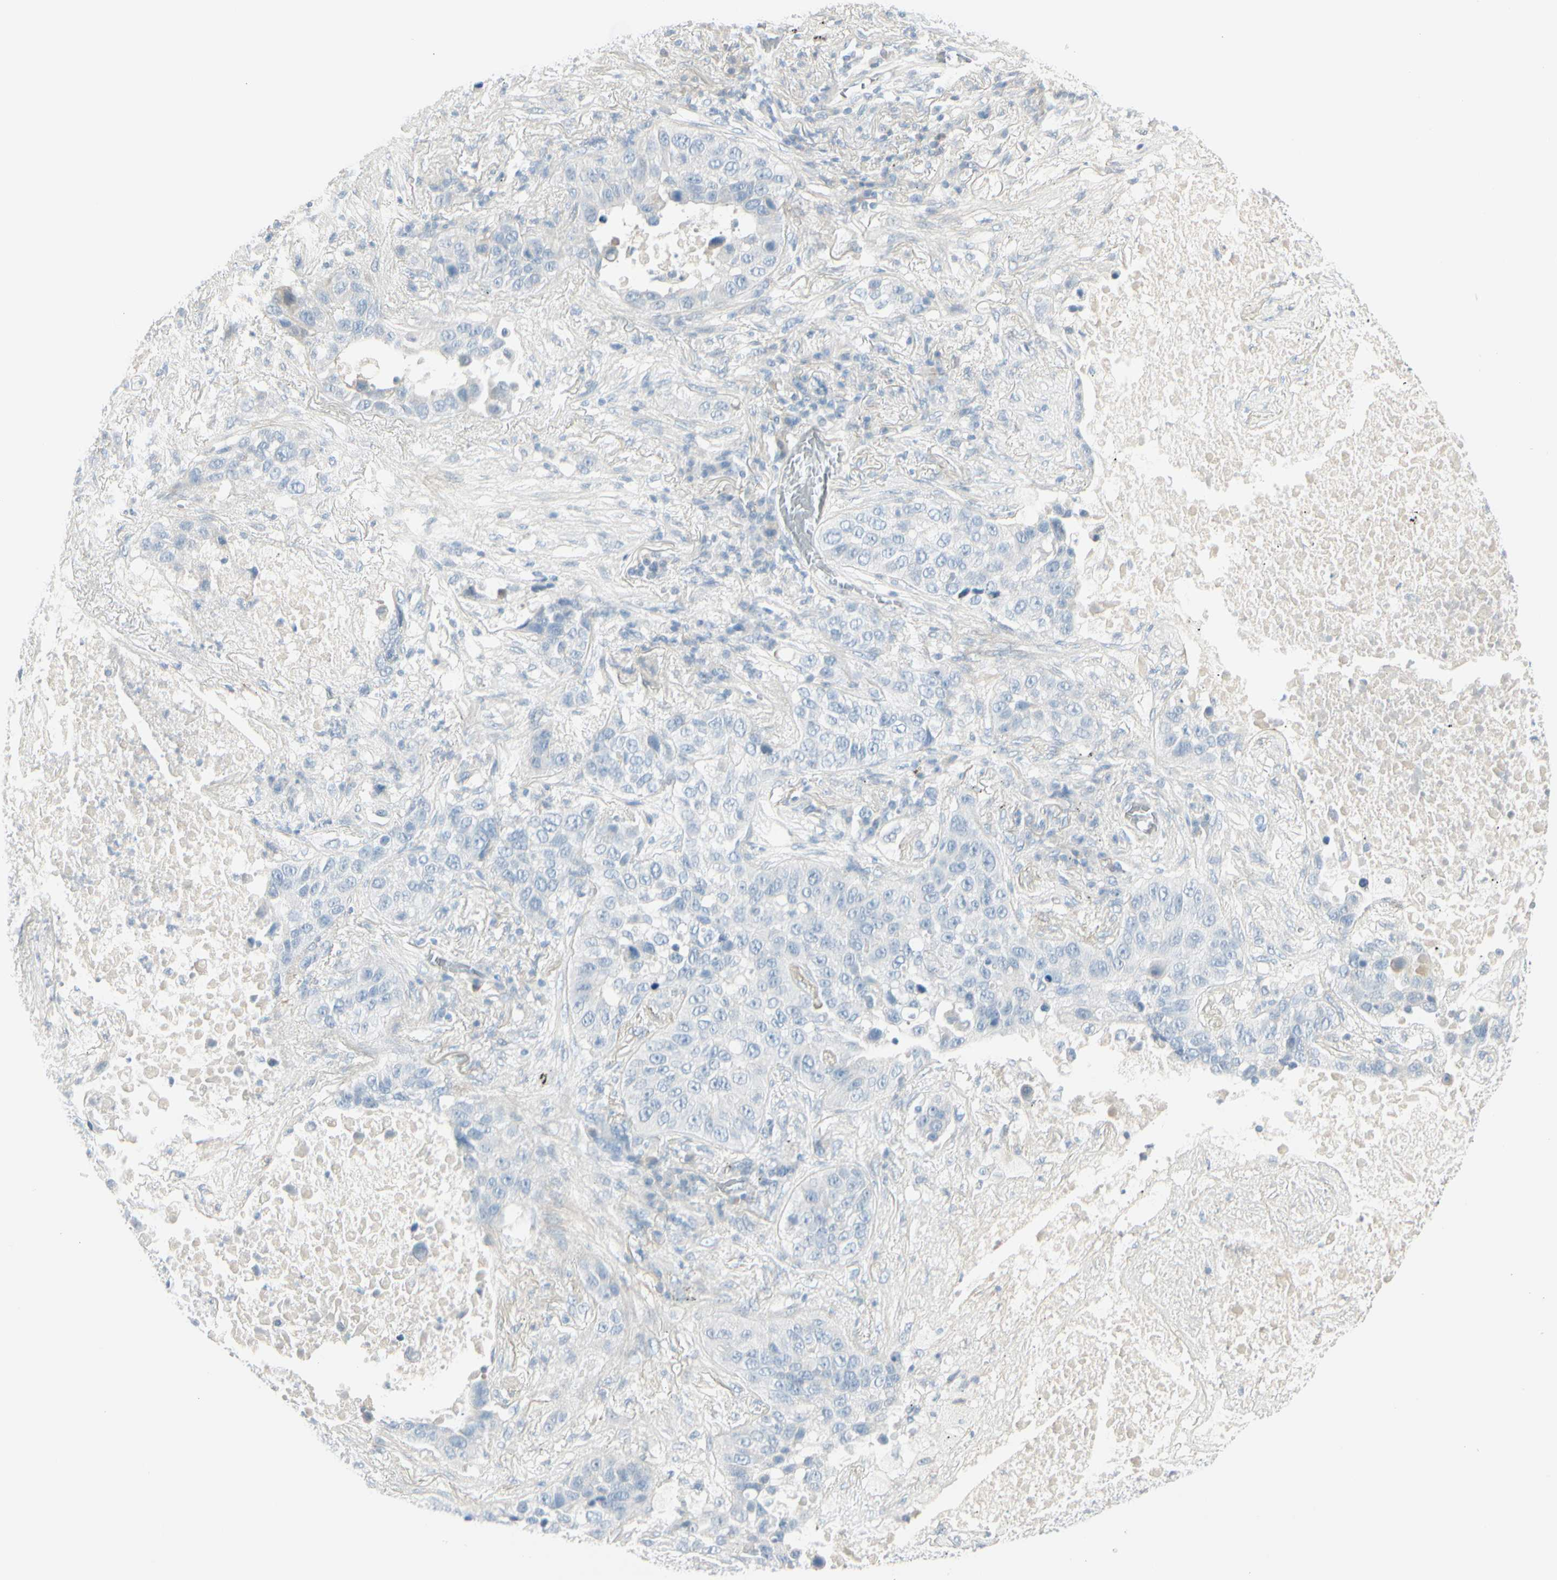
{"staining": {"intensity": "negative", "quantity": "none", "location": "none"}, "tissue": "lung cancer", "cell_type": "Tumor cells", "image_type": "cancer", "snomed": [{"axis": "morphology", "description": "Squamous cell carcinoma, NOS"}, {"axis": "topography", "description": "Lung"}], "caption": "Tumor cells show no significant positivity in lung squamous cell carcinoma. (DAB immunohistochemistry (IHC) with hematoxylin counter stain).", "gene": "CDHR5", "patient": {"sex": "male", "age": 57}}